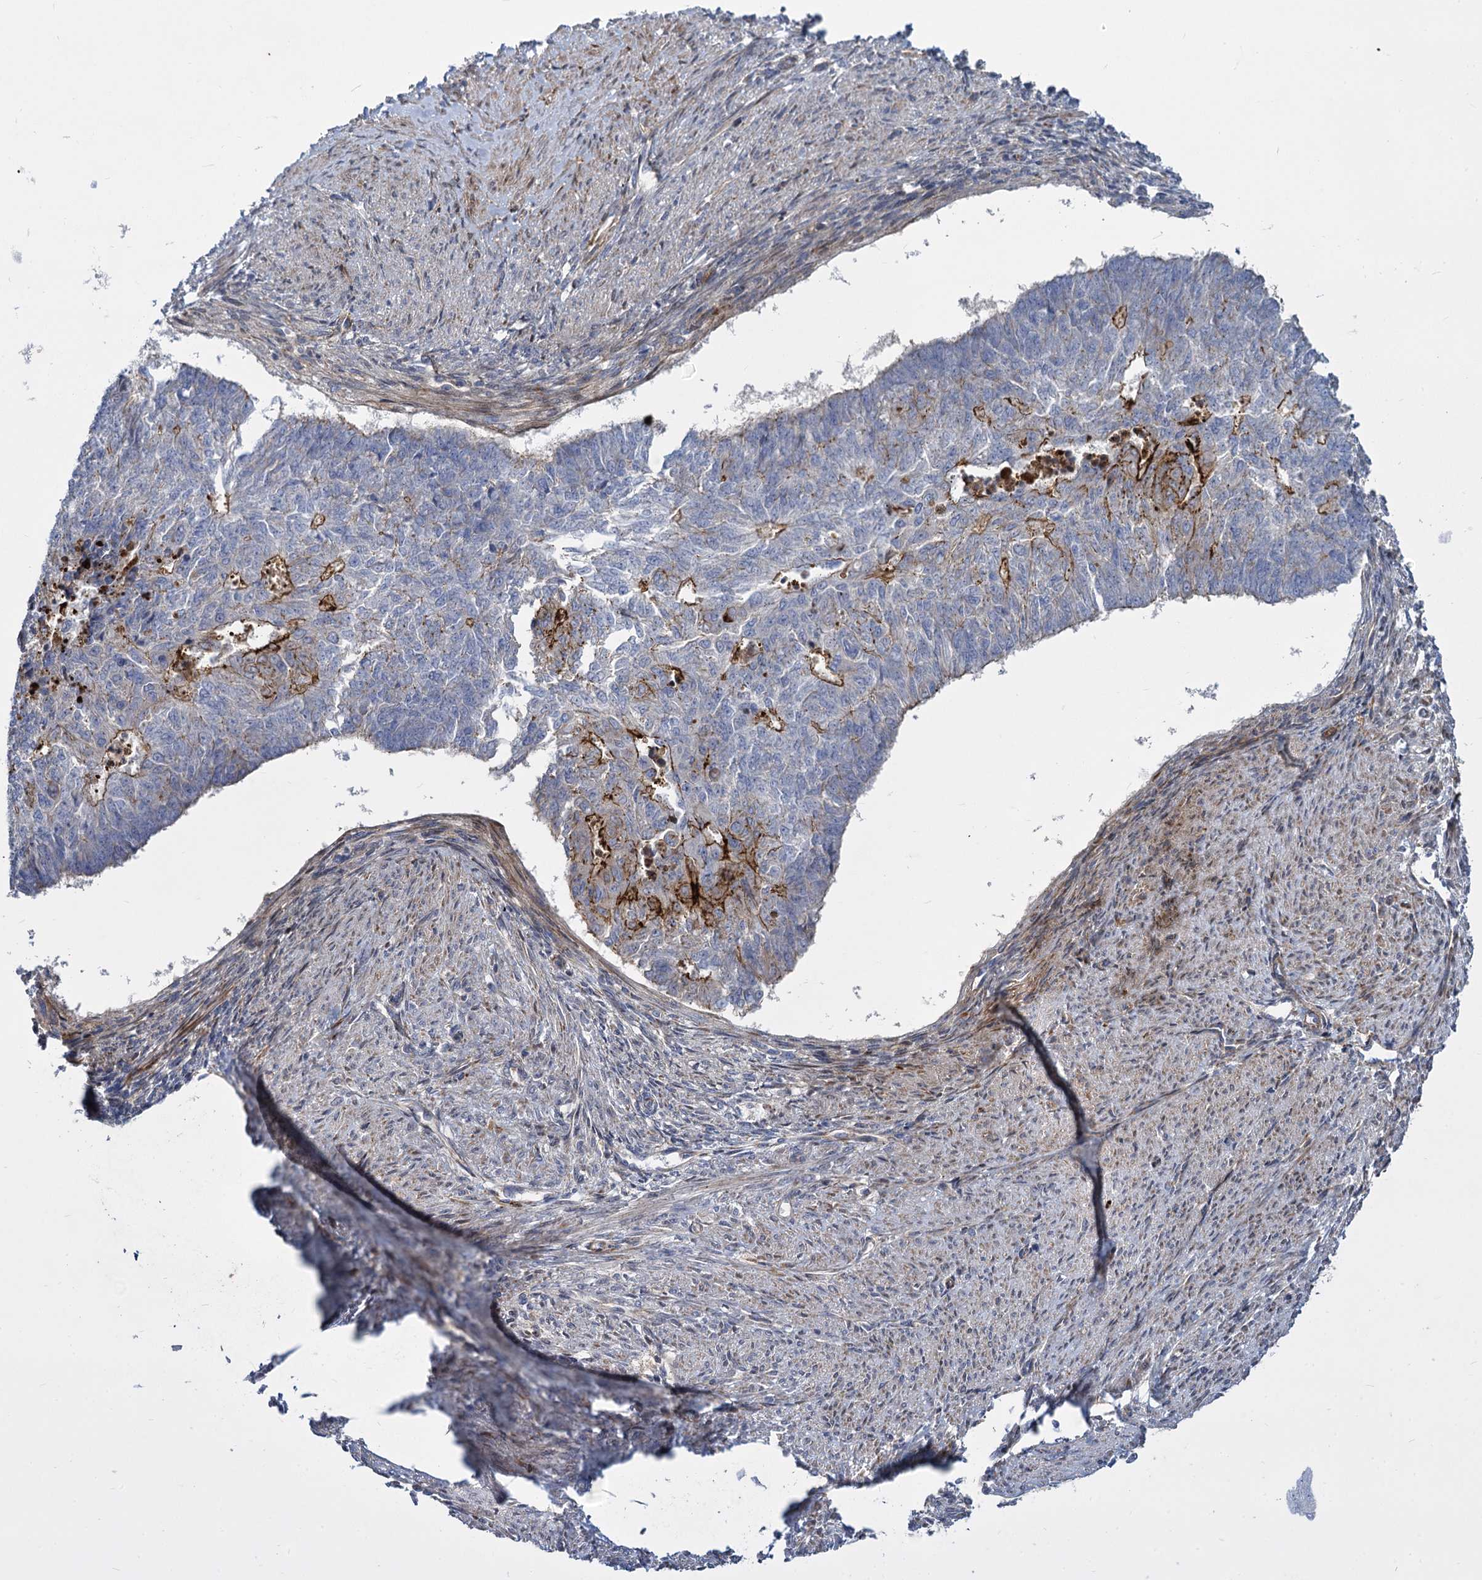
{"staining": {"intensity": "moderate", "quantity": "<25%", "location": "cytoplasmic/membranous"}, "tissue": "endometrial cancer", "cell_type": "Tumor cells", "image_type": "cancer", "snomed": [{"axis": "morphology", "description": "Adenocarcinoma, NOS"}, {"axis": "topography", "description": "Endometrium"}], "caption": "Tumor cells display low levels of moderate cytoplasmic/membranous expression in approximately <25% of cells in human endometrial cancer (adenocarcinoma). (Brightfield microscopy of DAB IHC at high magnification).", "gene": "TRIM77", "patient": {"sex": "female", "age": 32}}